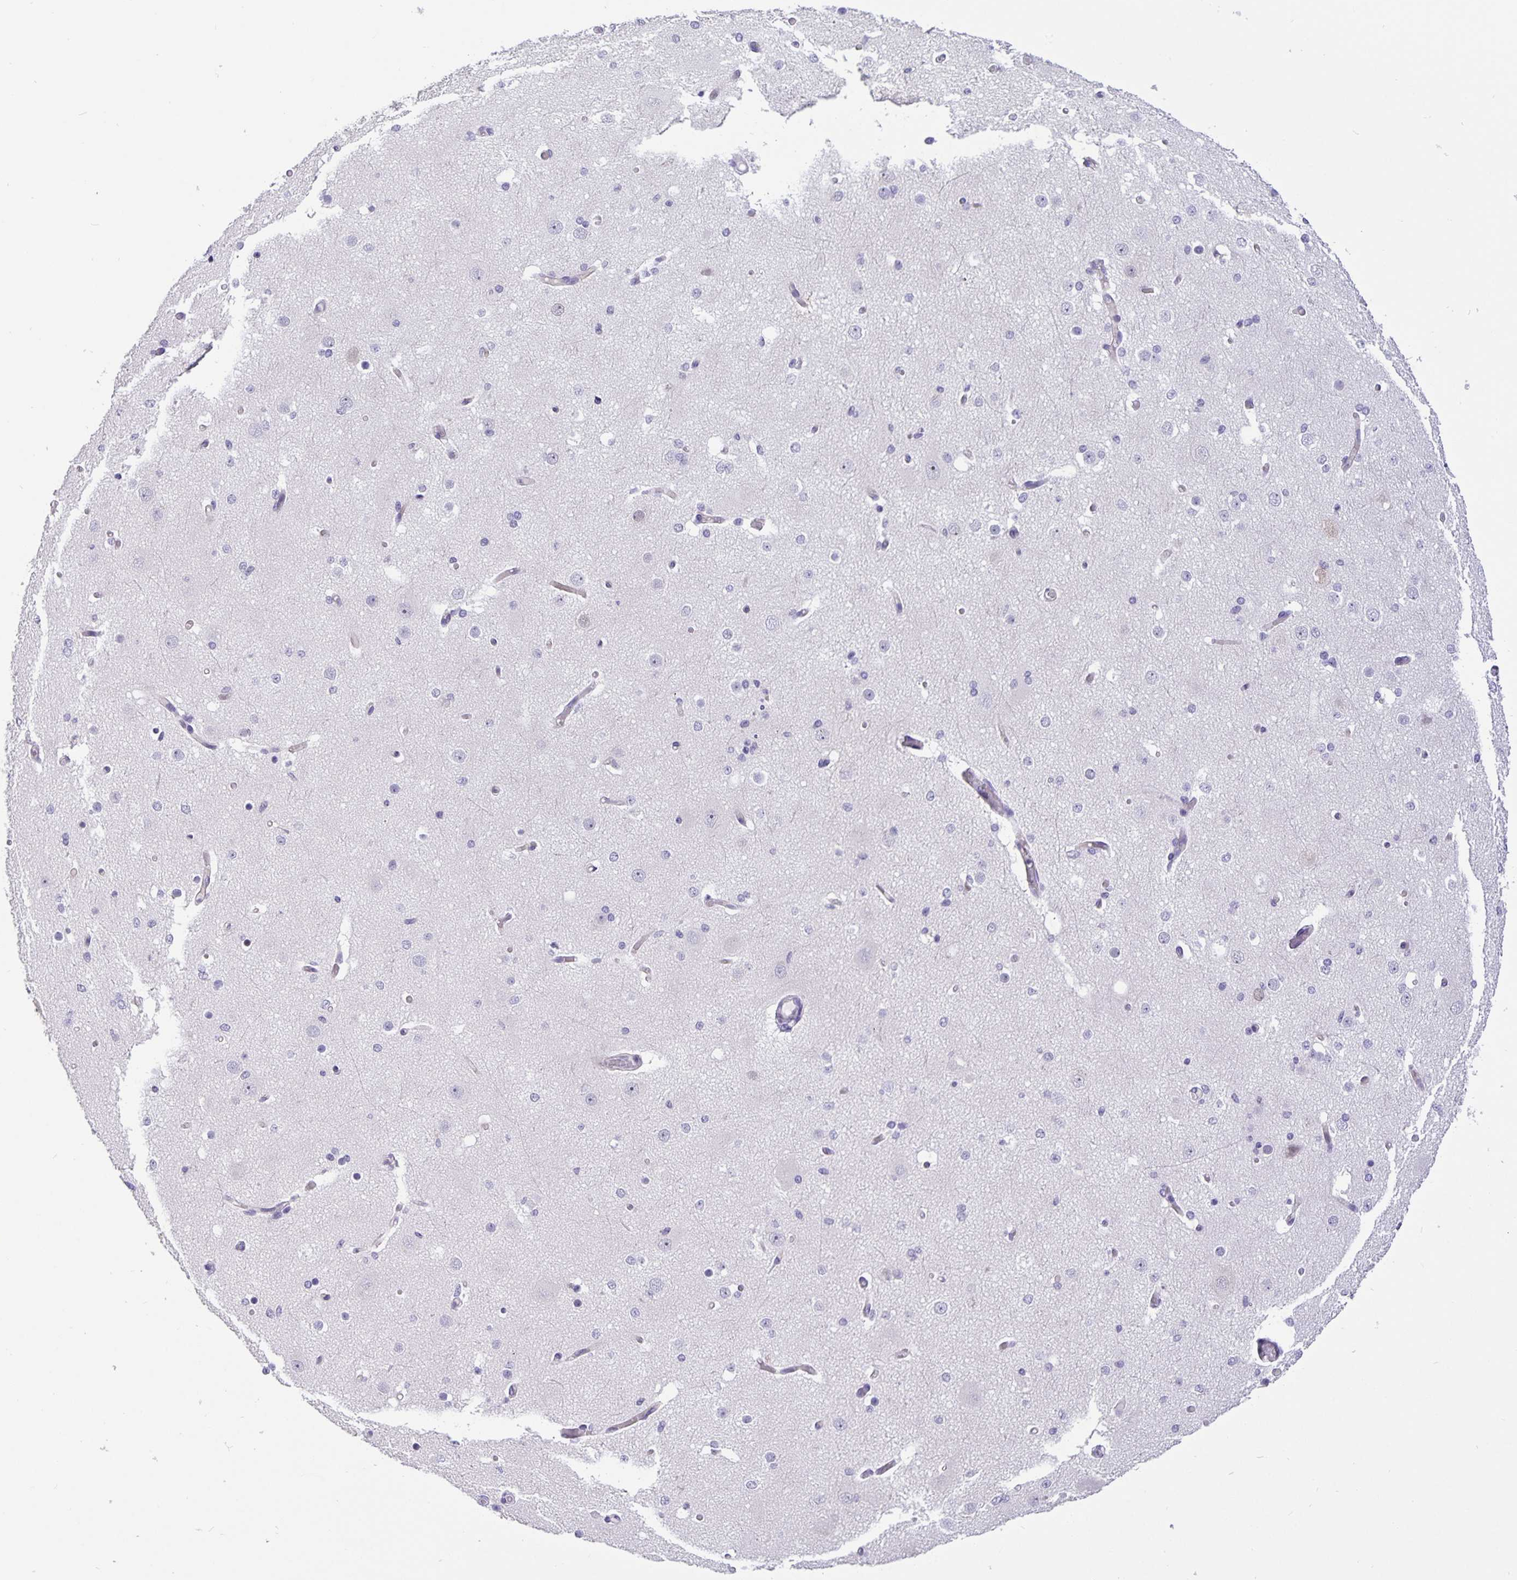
{"staining": {"intensity": "negative", "quantity": "none", "location": "none"}, "tissue": "cerebral cortex", "cell_type": "Endothelial cells", "image_type": "normal", "snomed": [{"axis": "morphology", "description": "Normal tissue, NOS"}, {"axis": "morphology", "description": "Inflammation, NOS"}, {"axis": "topography", "description": "Cerebral cortex"}], "caption": "Human cerebral cortex stained for a protein using IHC displays no staining in endothelial cells.", "gene": "FOSL2", "patient": {"sex": "male", "age": 6}}